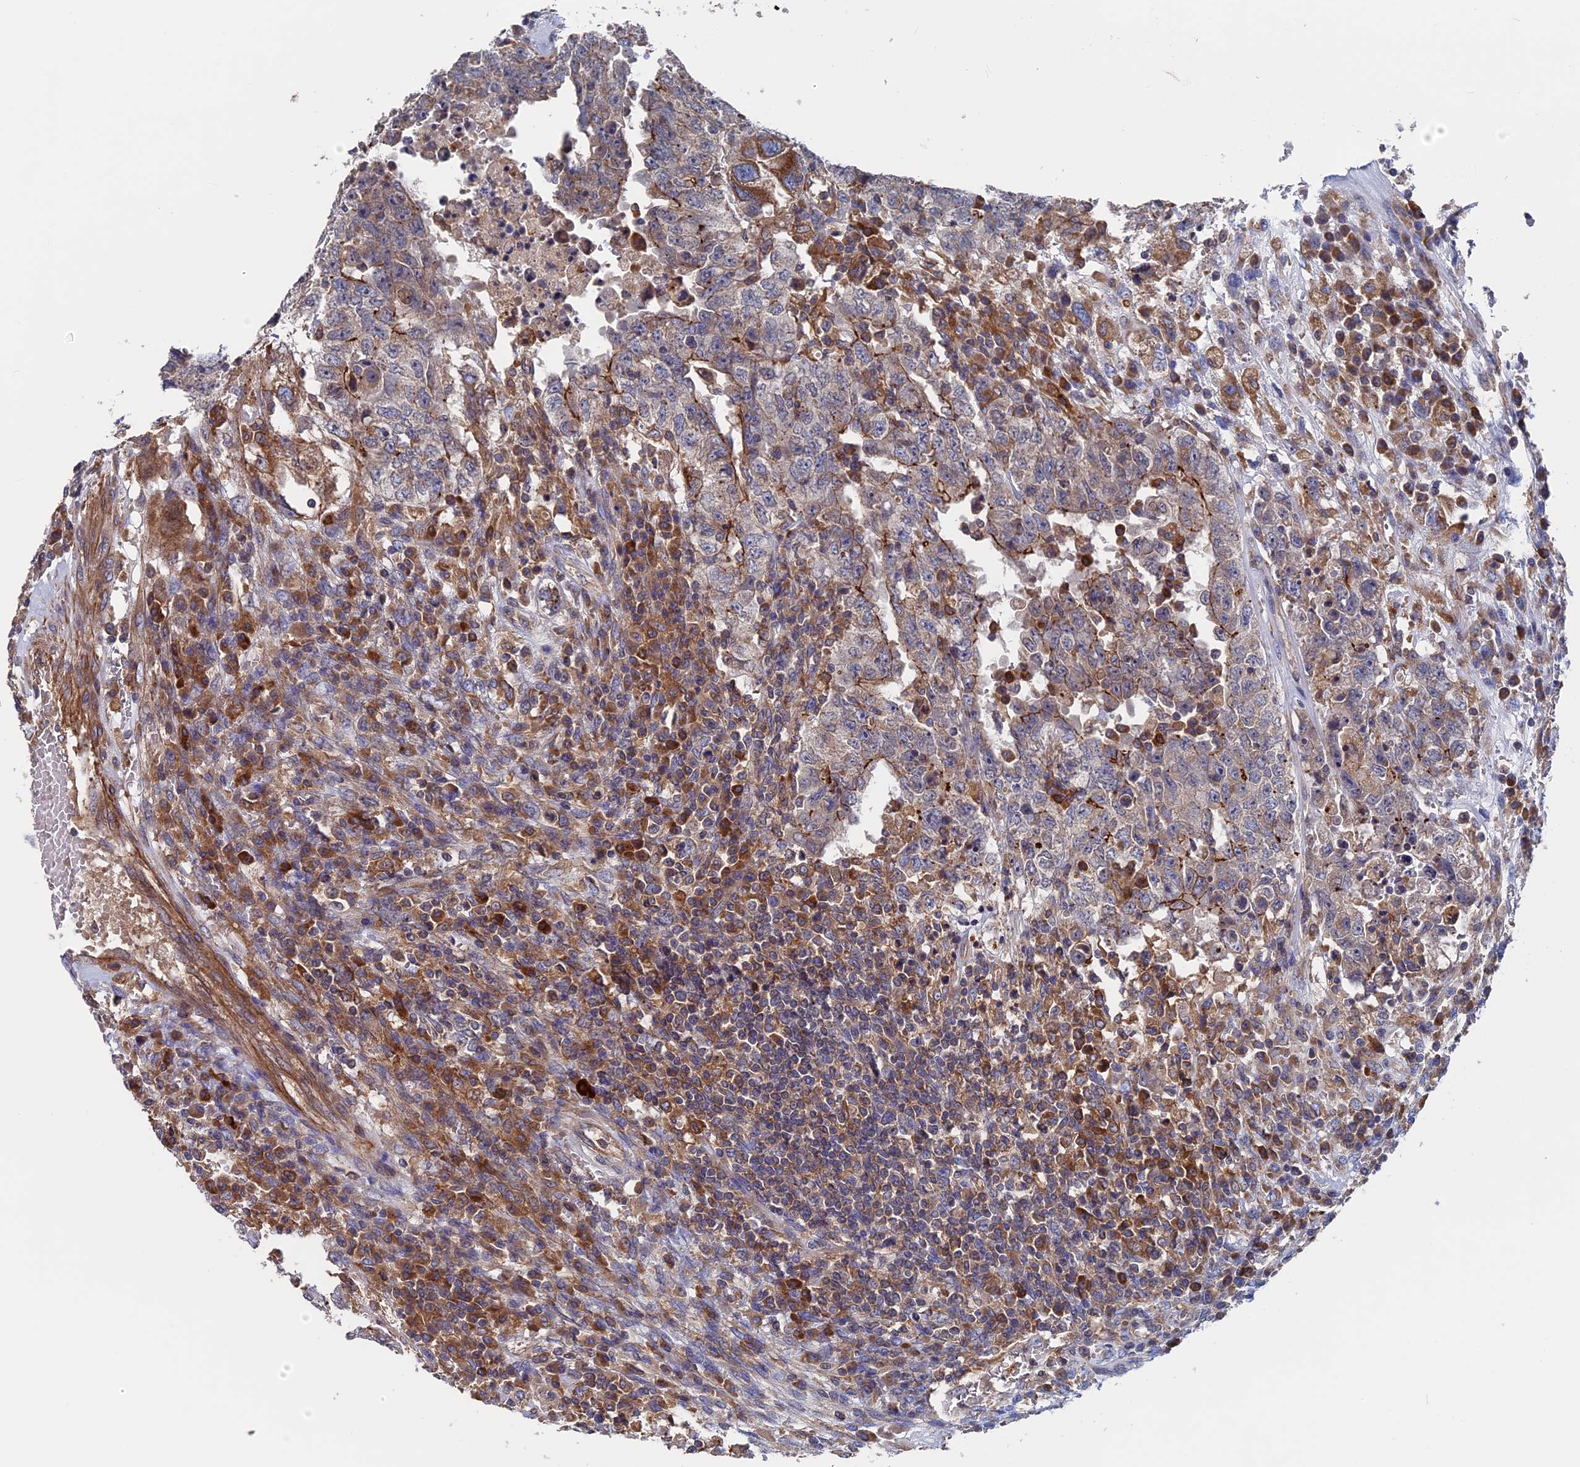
{"staining": {"intensity": "moderate", "quantity": "<25%", "location": "cytoplasmic/membranous"}, "tissue": "testis cancer", "cell_type": "Tumor cells", "image_type": "cancer", "snomed": [{"axis": "morphology", "description": "Carcinoma, Embryonal, NOS"}, {"axis": "topography", "description": "Testis"}], "caption": "A micrograph showing moderate cytoplasmic/membranous positivity in approximately <25% of tumor cells in testis cancer, as visualized by brown immunohistochemical staining.", "gene": "DNAJC3", "patient": {"sex": "male", "age": 26}}